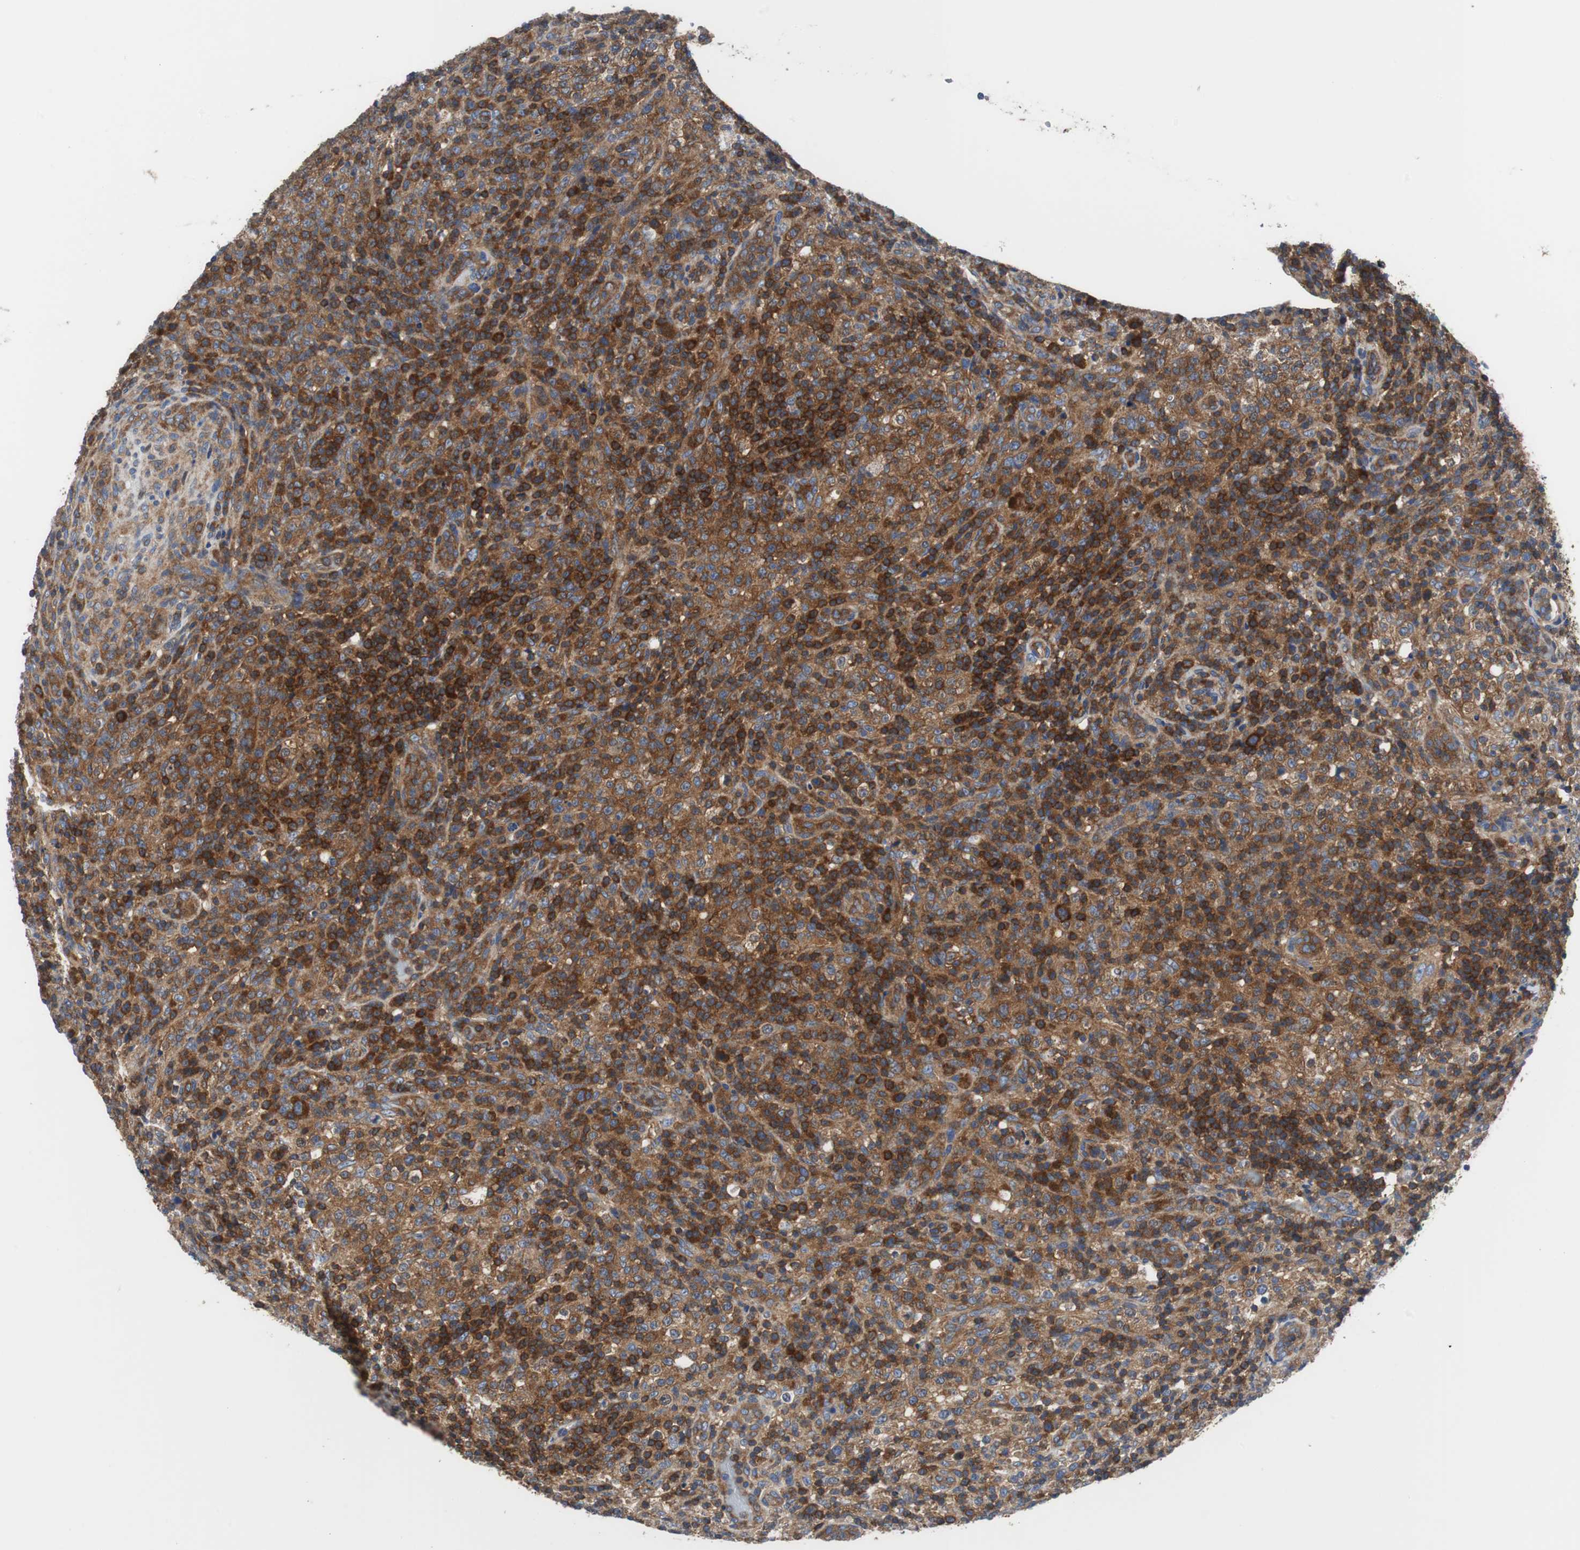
{"staining": {"intensity": "strong", "quantity": ">75%", "location": "cytoplasmic/membranous"}, "tissue": "lymphoma", "cell_type": "Tumor cells", "image_type": "cancer", "snomed": [{"axis": "morphology", "description": "Malignant lymphoma, non-Hodgkin's type, High grade"}, {"axis": "topography", "description": "Lymph node"}], "caption": "Protein staining by immunohistochemistry reveals strong cytoplasmic/membranous staining in about >75% of tumor cells in high-grade malignant lymphoma, non-Hodgkin's type. The staining was performed using DAB, with brown indicating positive protein expression. Nuclei are stained blue with hematoxylin.", "gene": "BRAF", "patient": {"sex": "female", "age": 76}}